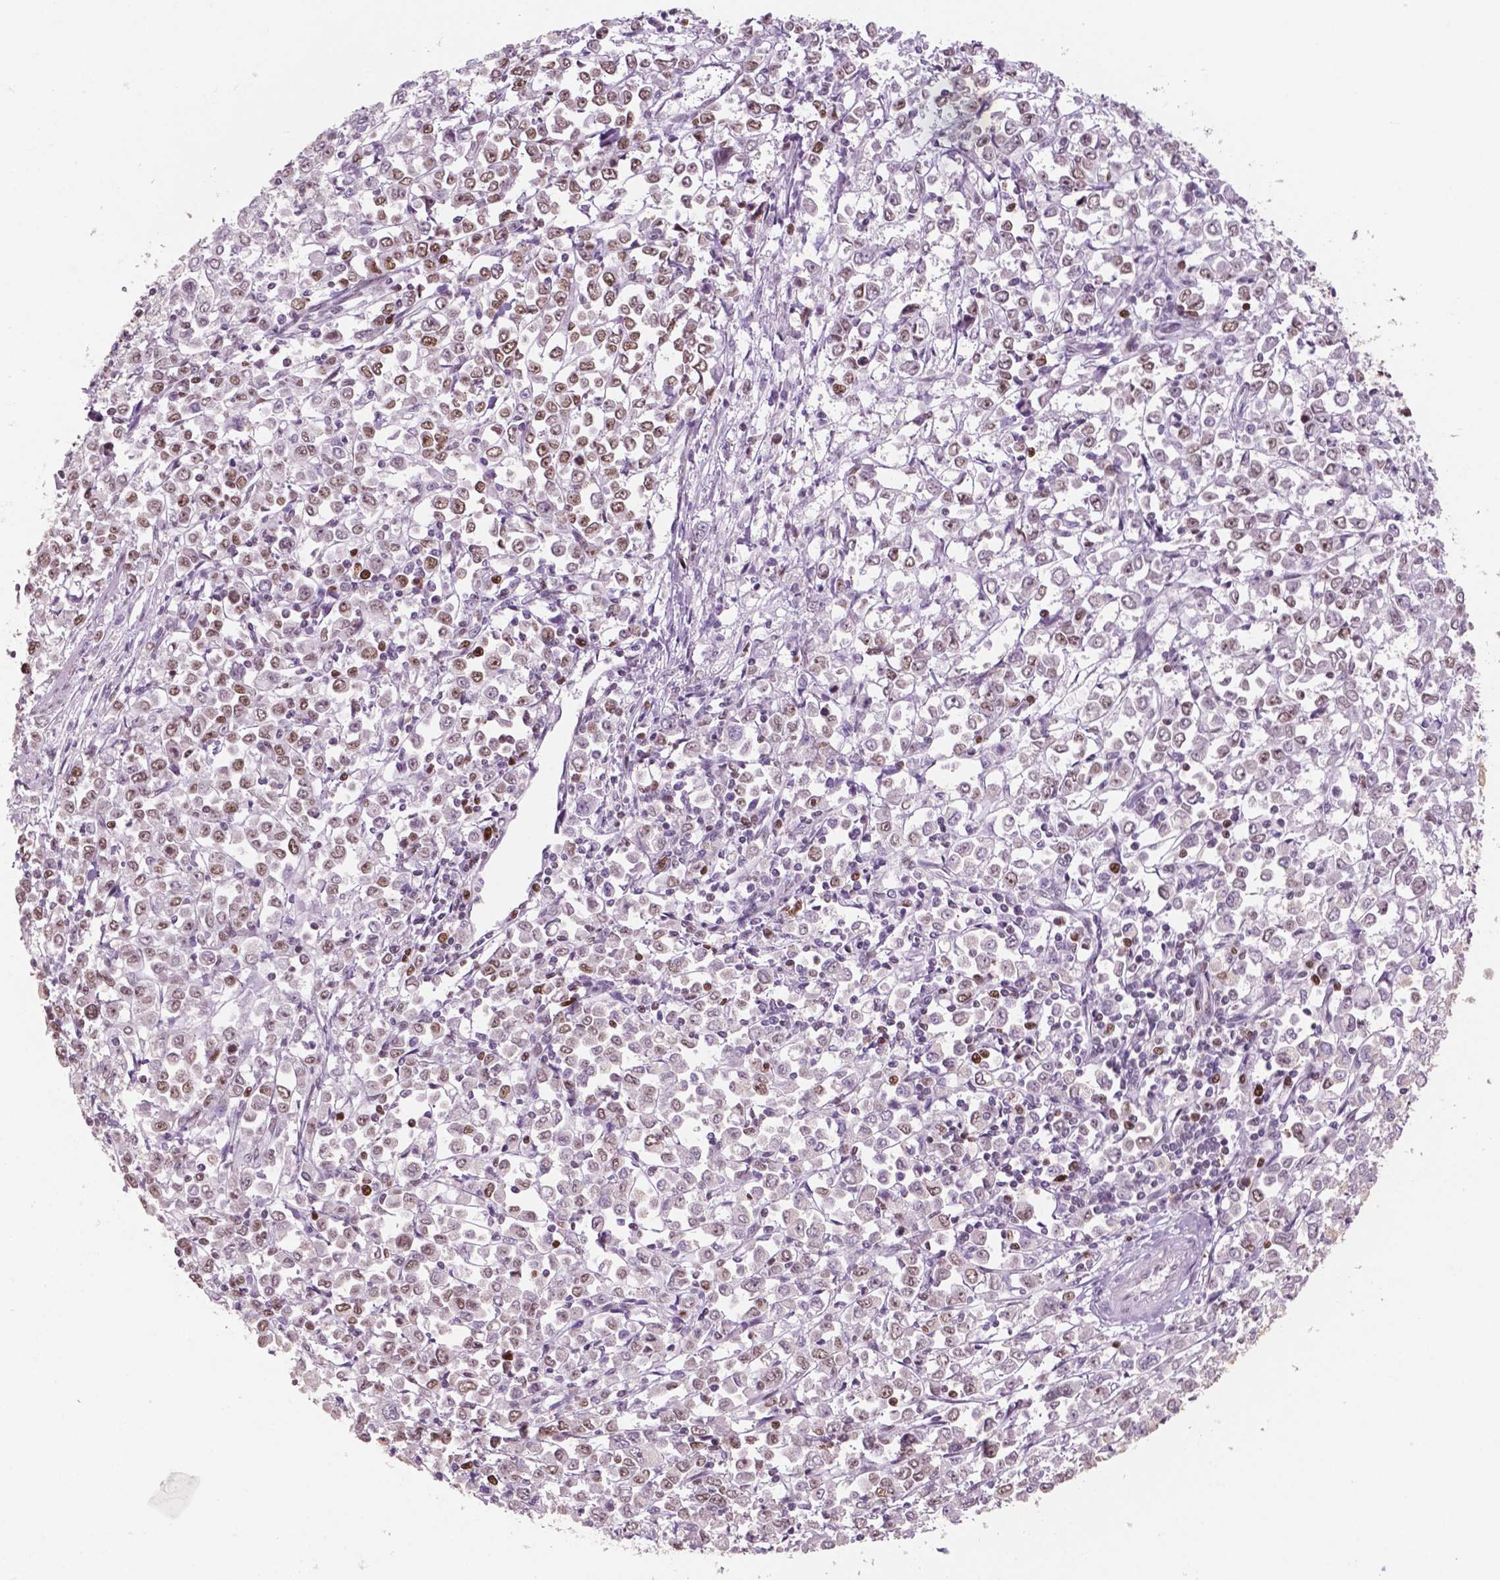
{"staining": {"intensity": "strong", "quantity": "<25%", "location": "nuclear"}, "tissue": "stomach cancer", "cell_type": "Tumor cells", "image_type": "cancer", "snomed": [{"axis": "morphology", "description": "Adenocarcinoma, NOS"}, {"axis": "topography", "description": "Stomach, upper"}], "caption": "Stomach adenocarcinoma stained with a brown dye shows strong nuclear positive staining in approximately <25% of tumor cells.", "gene": "MSH6", "patient": {"sex": "male", "age": 70}}